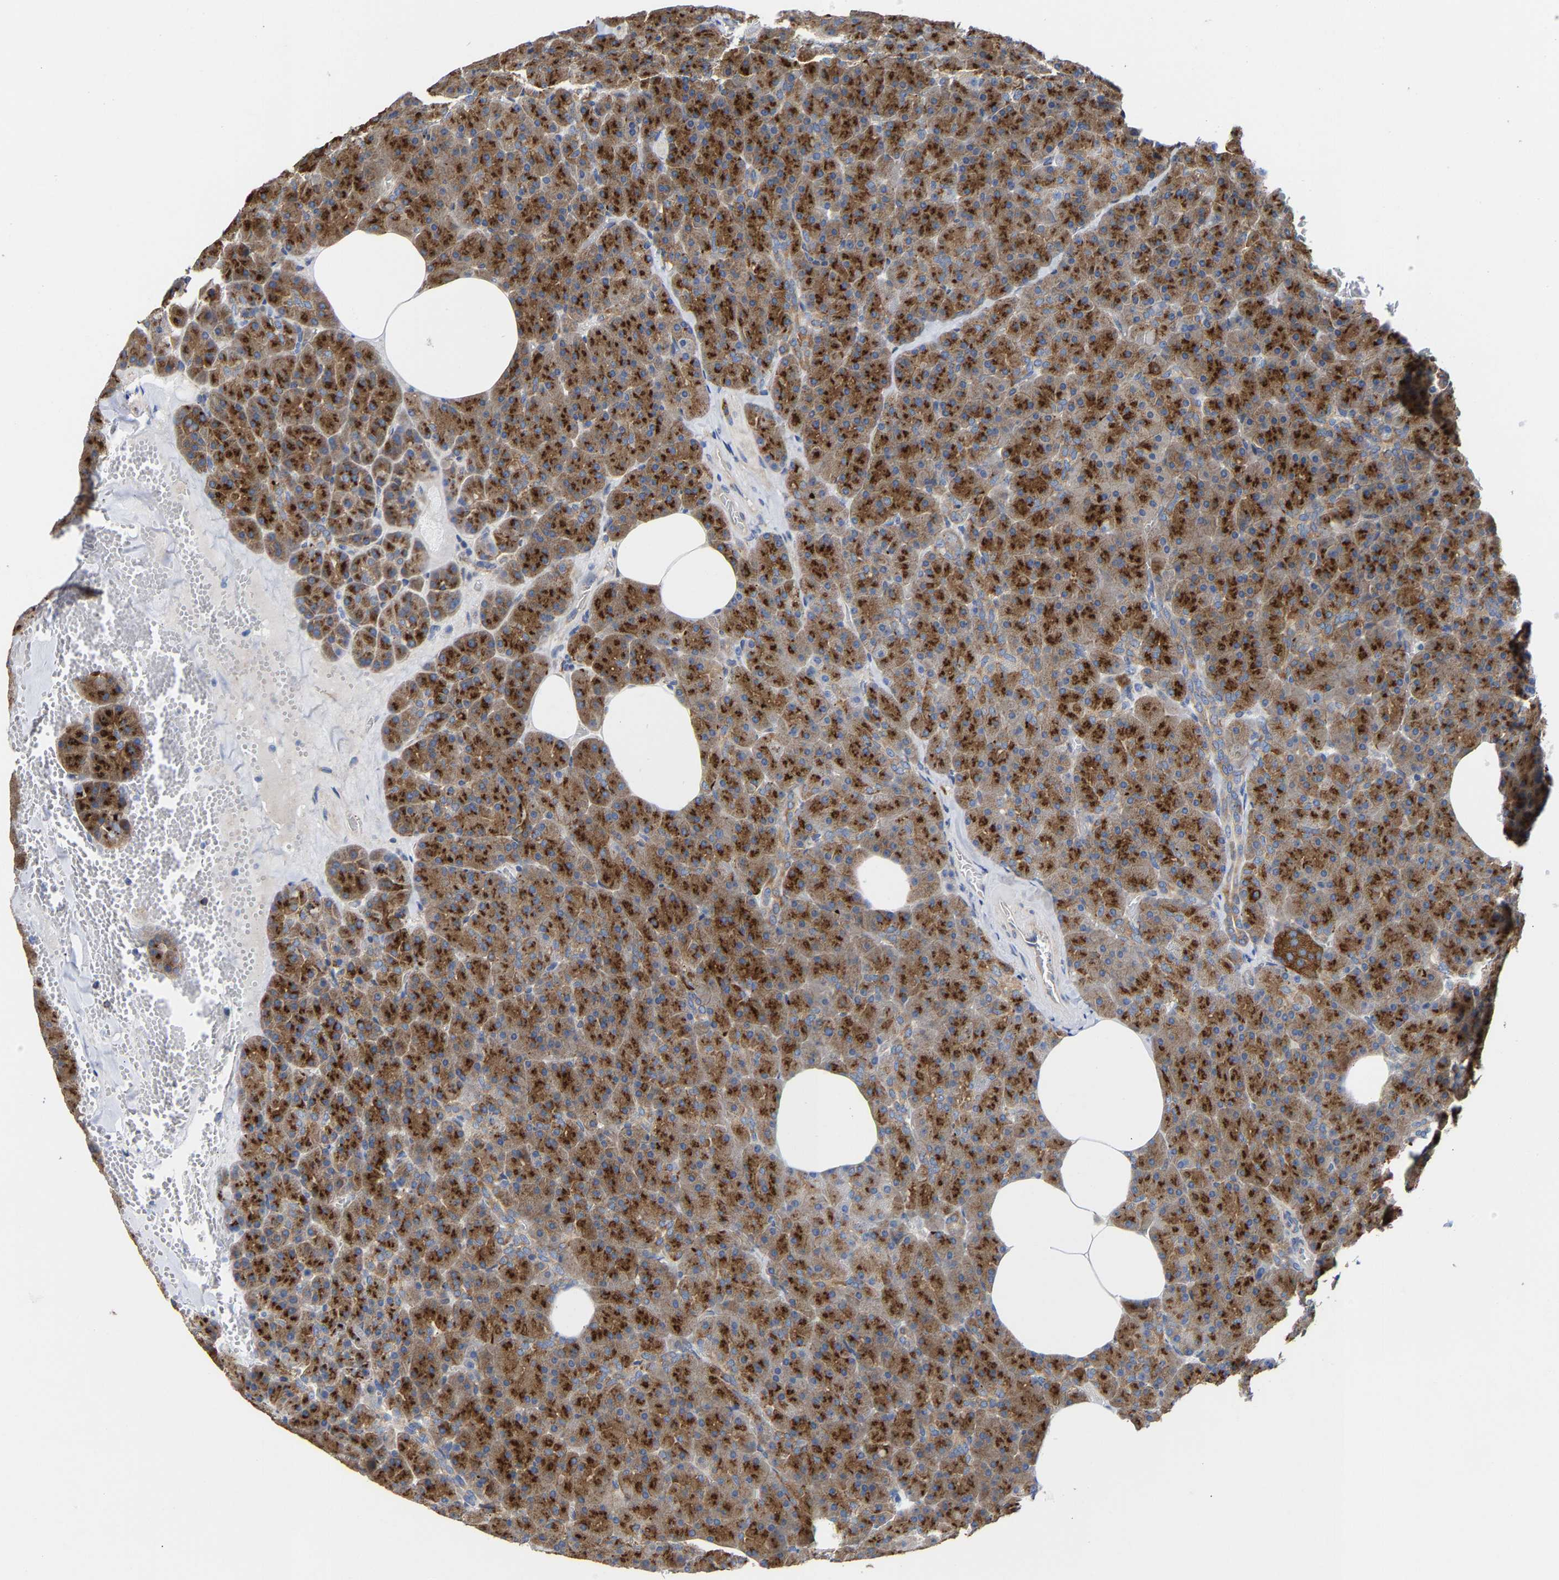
{"staining": {"intensity": "strong", "quantity": ">75%", "location": "cytoplasmic/membranous"}, "tissue": "pancreas", "cell_type": "Exocrine glandular cells", "image_type": "normal", "snomed": [{"axis": "morphology", "description": "Normal tissue, NOS"}, {"axis": "topography", "description": "Pancreas"}], "caption": "Immunohistochemistry (IHC) (DAB) staining of benign pancreas reveals strong cytoplasmic/membranous protein staining in approximately >75% of exocrine glandular cells.", "gene": "PPP1R15A", "patient": {"sex": "female", "age": 35}}